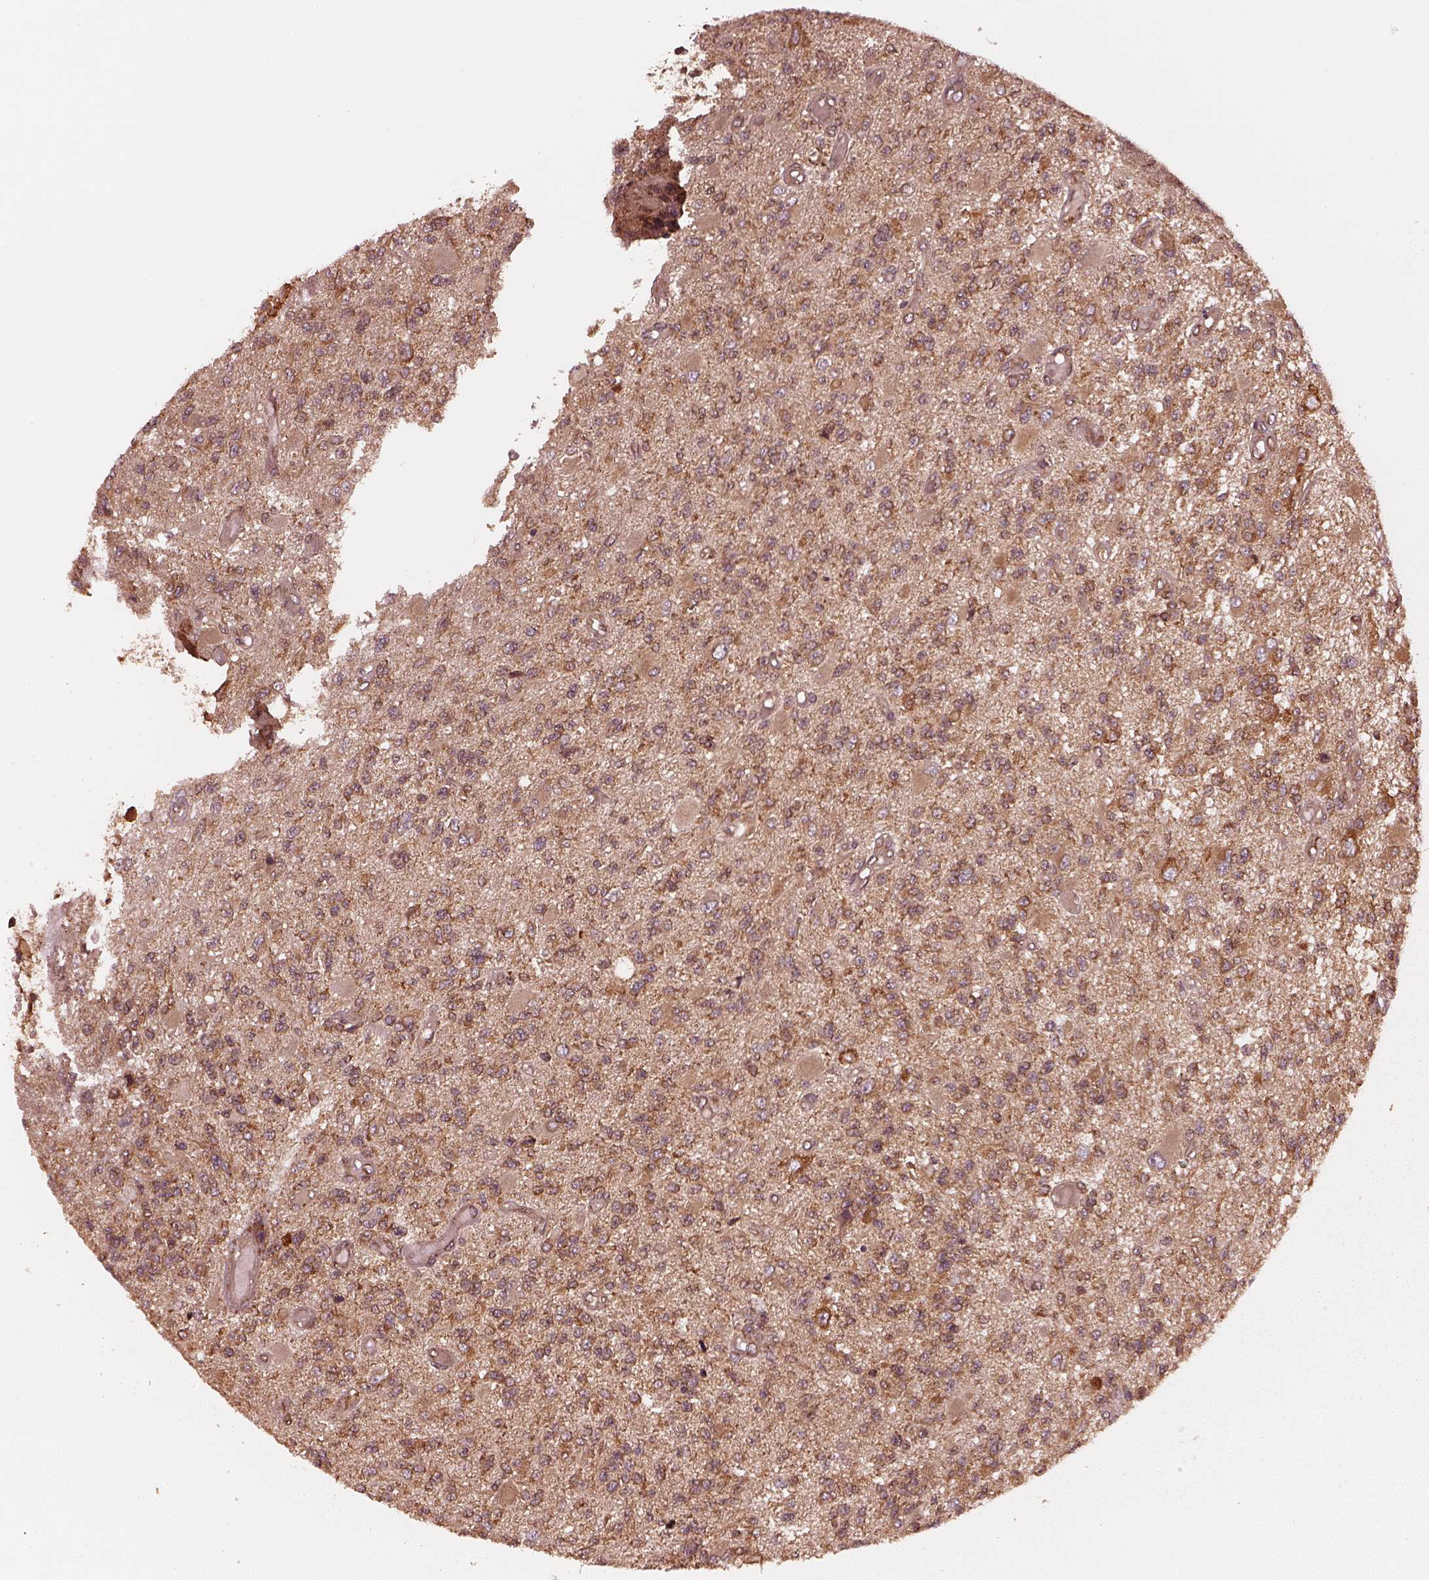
{"staining": {"intensity": "moderate", "quantity": ">75%", "location": "cytoplasmic/membranous"}, "tissue": "glioma", "cell_type": "Tumor cells", "image_type": "cancer", "snomed": [{"axis": "morphology", "description": "Glioma, malignant, High grade"}, {"axis": "topography", "description": "Brain"}], "caption": "Immunohistochemical staining of high-grade glioma (malignant) exhibits medium levels of moderate cytoplasmic/membranous staining in approximately >75% of tumor cells.", "gene": "AGPAT1", "patient": {"sex": "female", "age": 63}}